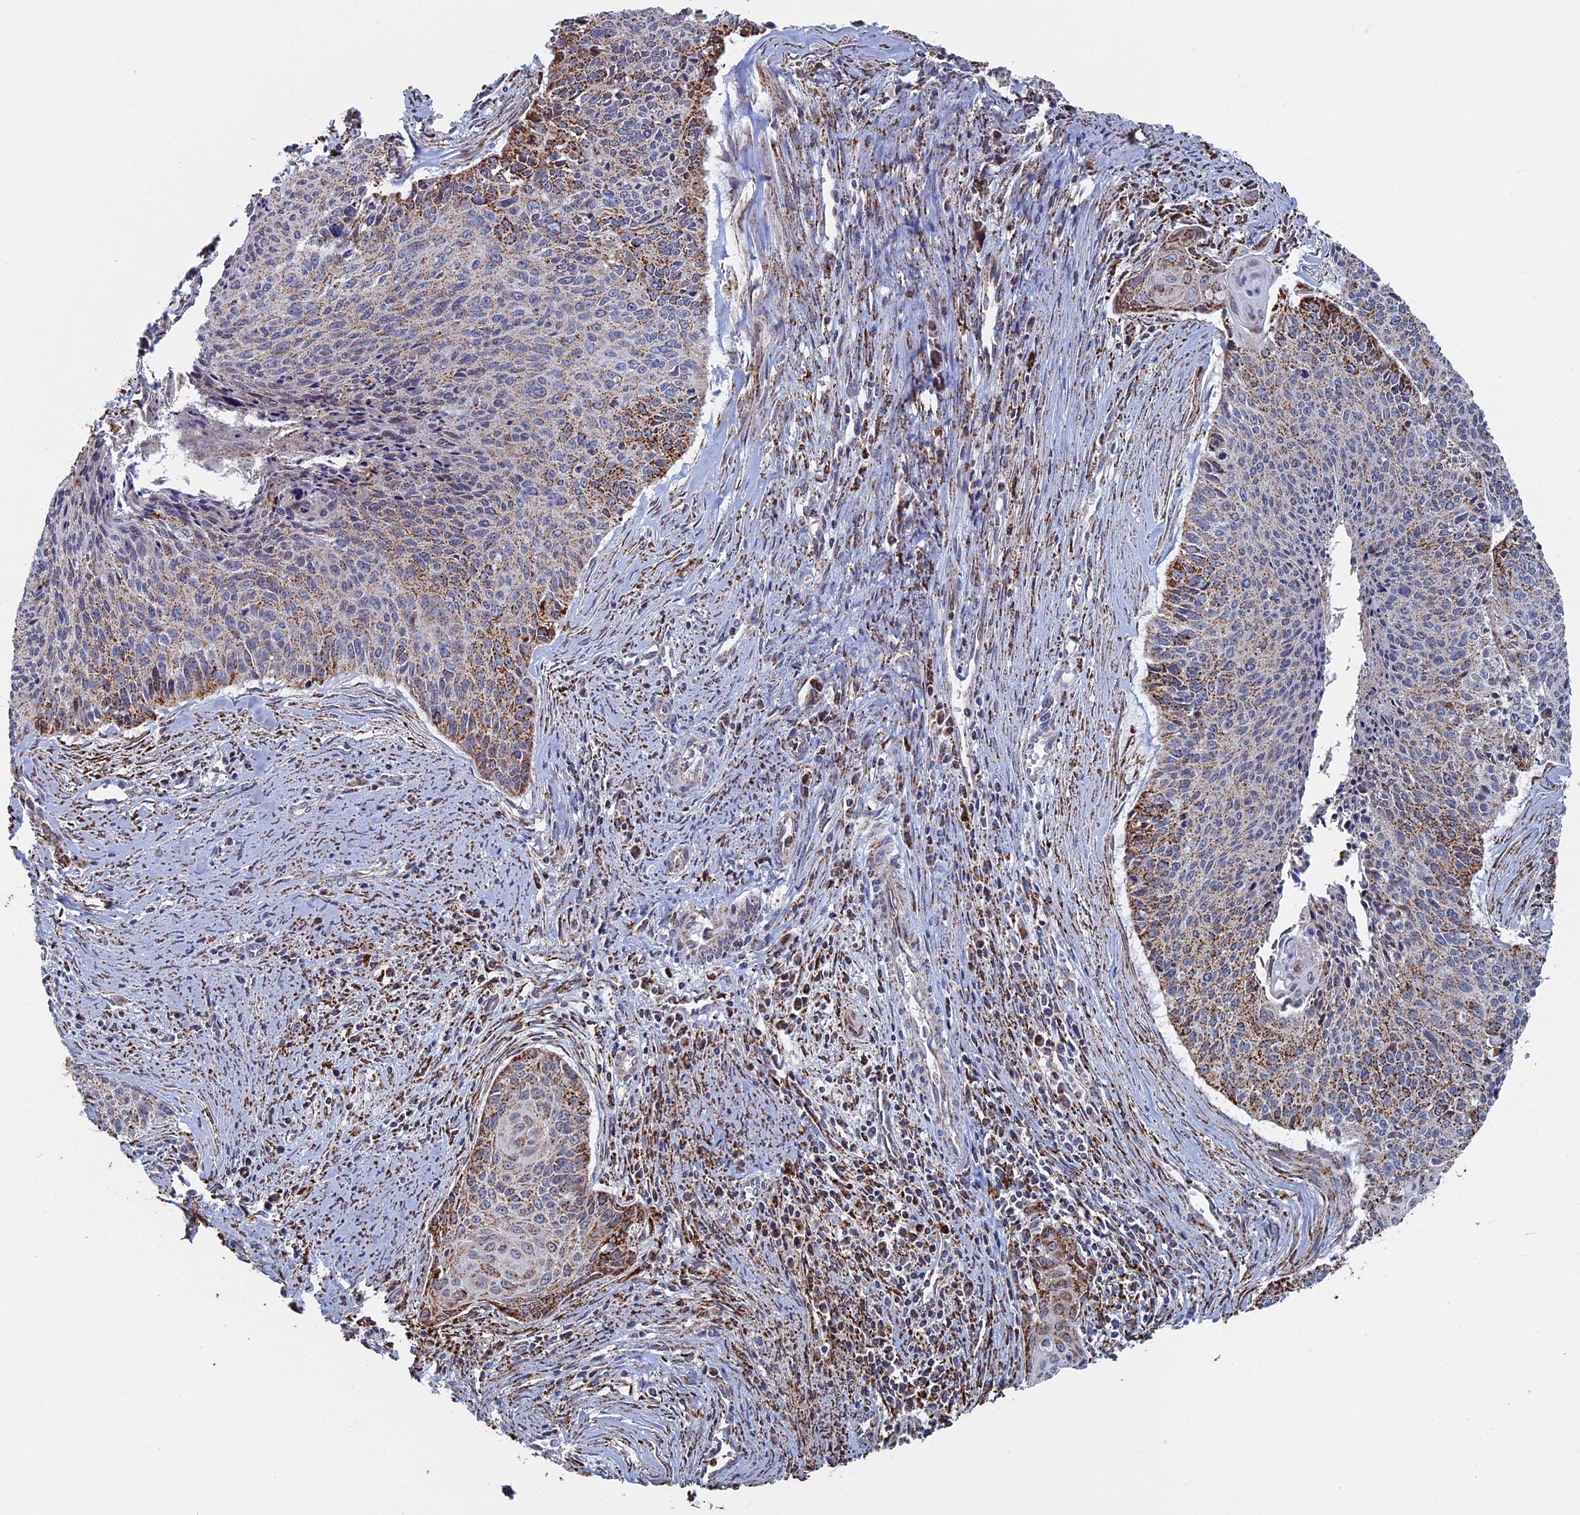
{"staining": {"intensity": "moderate", "quantity": "25%-75%", "location": "cytoplasmic/membranous"}, "tissue": "cervical cancer", "cell_type": "Tumor cells", "image_type": "cancer", "snomed": [{"axis": "morphology", "description": "Squamous cell carcinoma, NOS"}, {"axis": "topography", "description": "Cervix"}], "caption": "The image demonstrates immunohistochemical staining of cervical squamous cell carcinoma. There is moderate cytoplasmic/membranous staining is identified in about 25%-75% of tumor cells.", "gene": "SEC24D", "patient": {"sex": "female", "age": 55}}